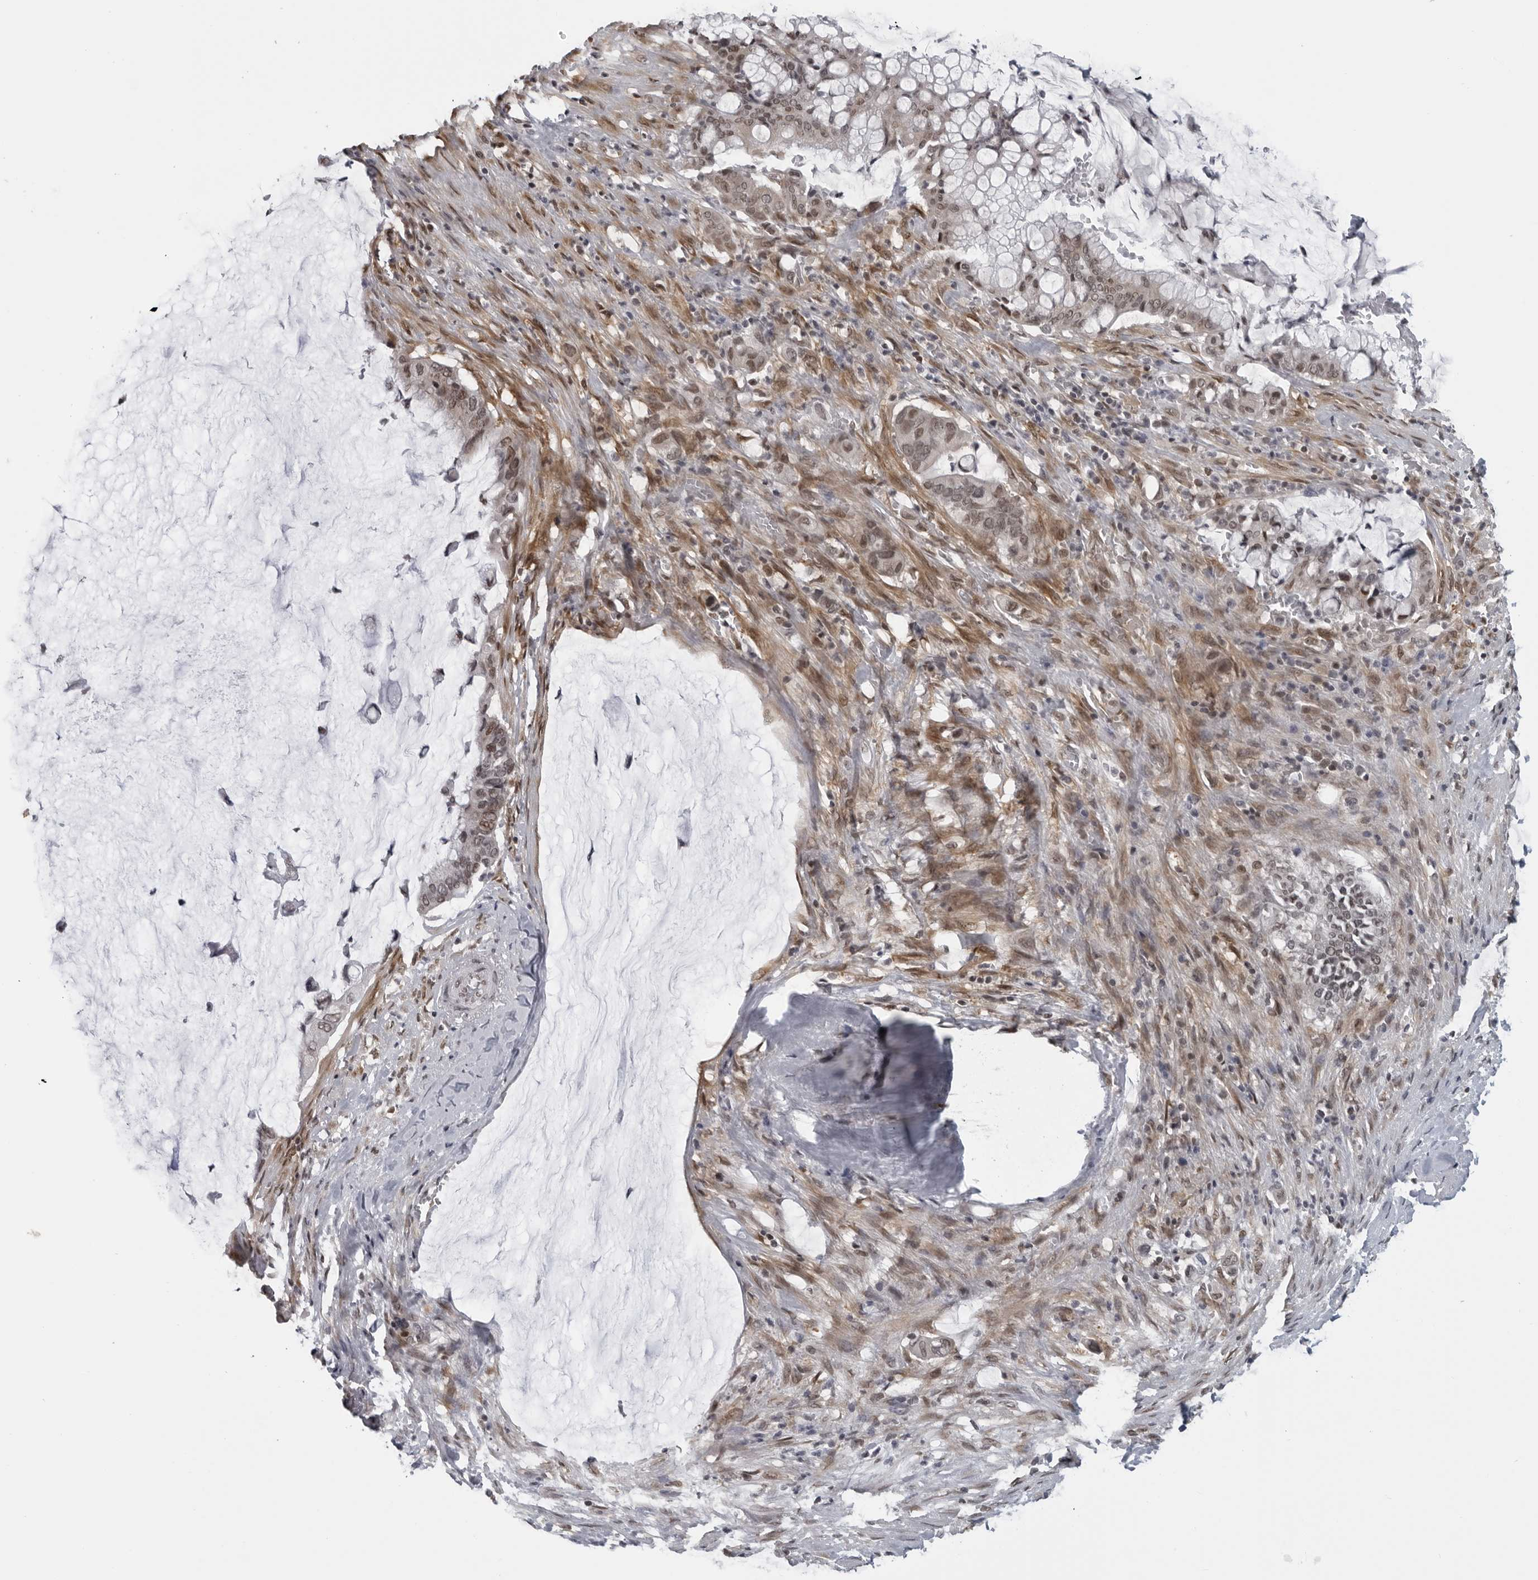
{"staining": {"intensity": "weak", "quantity": "25%-75%", "location": "nuclear"}, "tissue": "pancreatic cancer", "cell_type": "Tumor cells", "image_type": "cancer", "snomed": [{"axis": "morphology", "description": "Adenocarcinoma, NOS"}, {"axis": "topography", "description": "Pancreas"}], "caption": "Immunohistochemistry (IHC) image of pancreatic cancer stained for a protein (brown), which demonstrates low levels of weak nuclear positivity in approximately 25%-75% of tumor cells.", "gene": "MAF", "patient": {"sex": "male", "age": 41}}